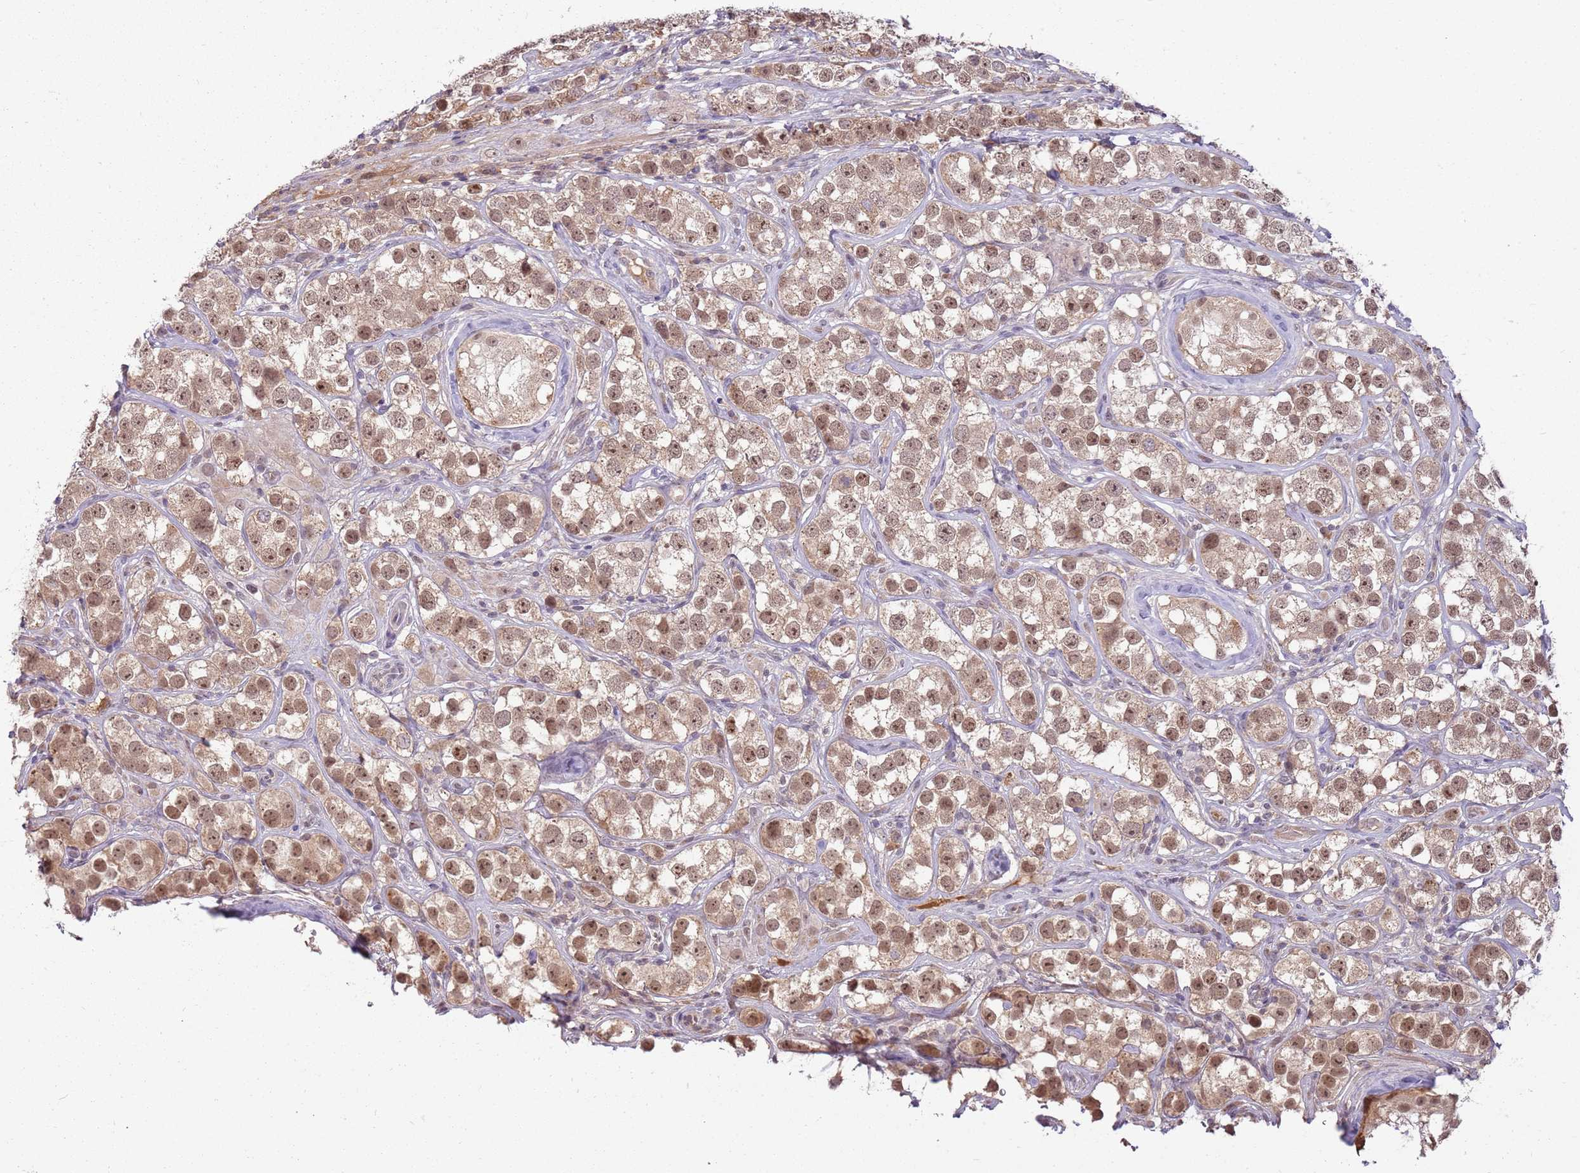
{"staining": {"intensity": "moderate", "quantity": ">75%", "location": "nuclear"}, "tissue": "testis cancer", "cell_type": "Tumor cells", "image_type": "cancer", "snomed": [{"axis": "morphology", "description": "Seminoma, NOS"}, {"axis": "topography", "description": "Testis"}], "caption": "Brown immunohistochemical staining in human seminoma (testis) reveals moderate nuclear staining in approximately >75% of tumor cells. (DAB = brown stain, brightfield microscopy at high magnification).", "gene": "NBPF6", "patient": {"sex": "male", "age": 28}}